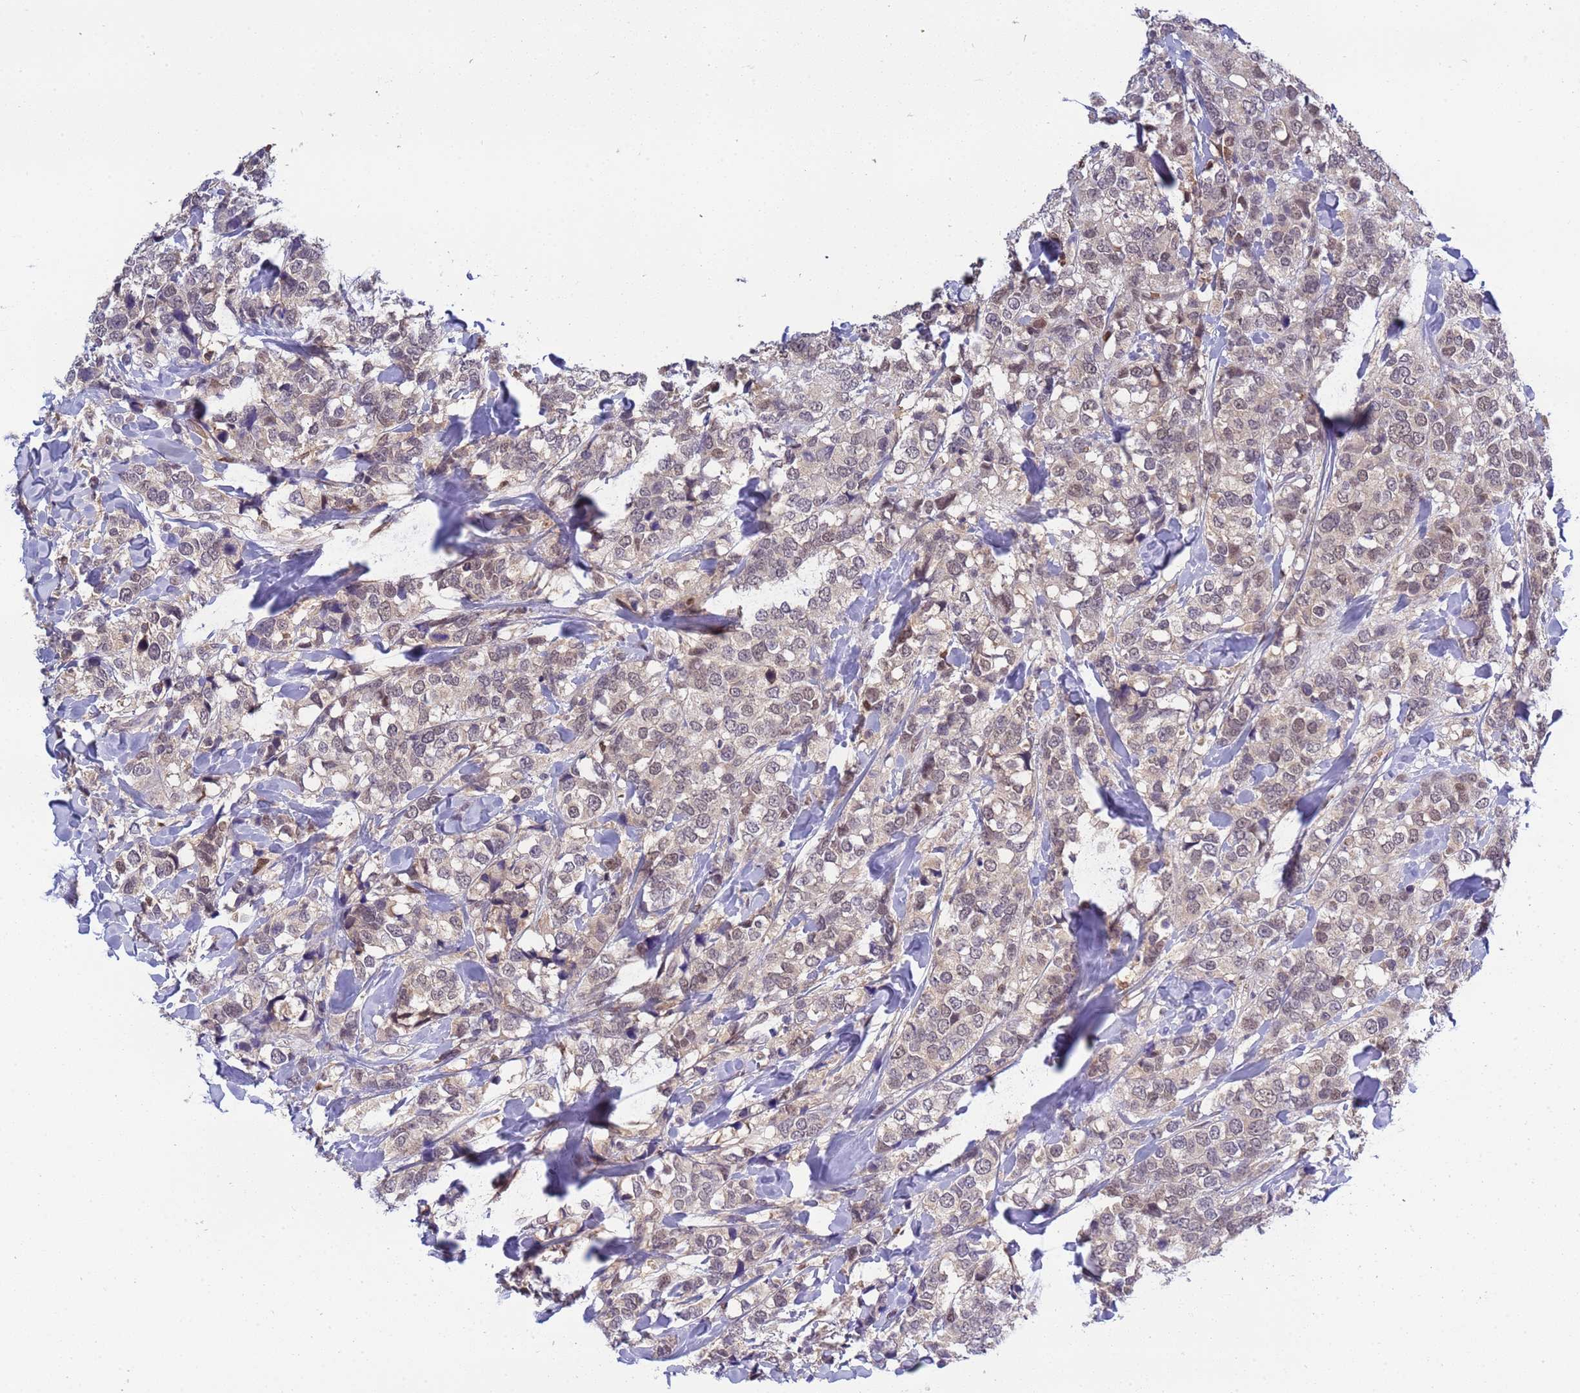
{"staining": {"intensity": "weak", "quantity": "25%-75%", "location": "nuclear"}, "tissue": "breast cancer", "cell_type": "Tumor cells", "image_type": "cancer", "snomed": [{"axis": "morphology", "description": "Lobular carcinoma"}, {"axis": "topography", "description": "Breast"}], "caption": "Breast lobular carcinoma was stained to show a protein in brown. There is low levels of weak nuclear staining in approximately 25%-75% of tumor cells.", "gene": "CD53", "patient": {"sex": "female", "age": 59}}